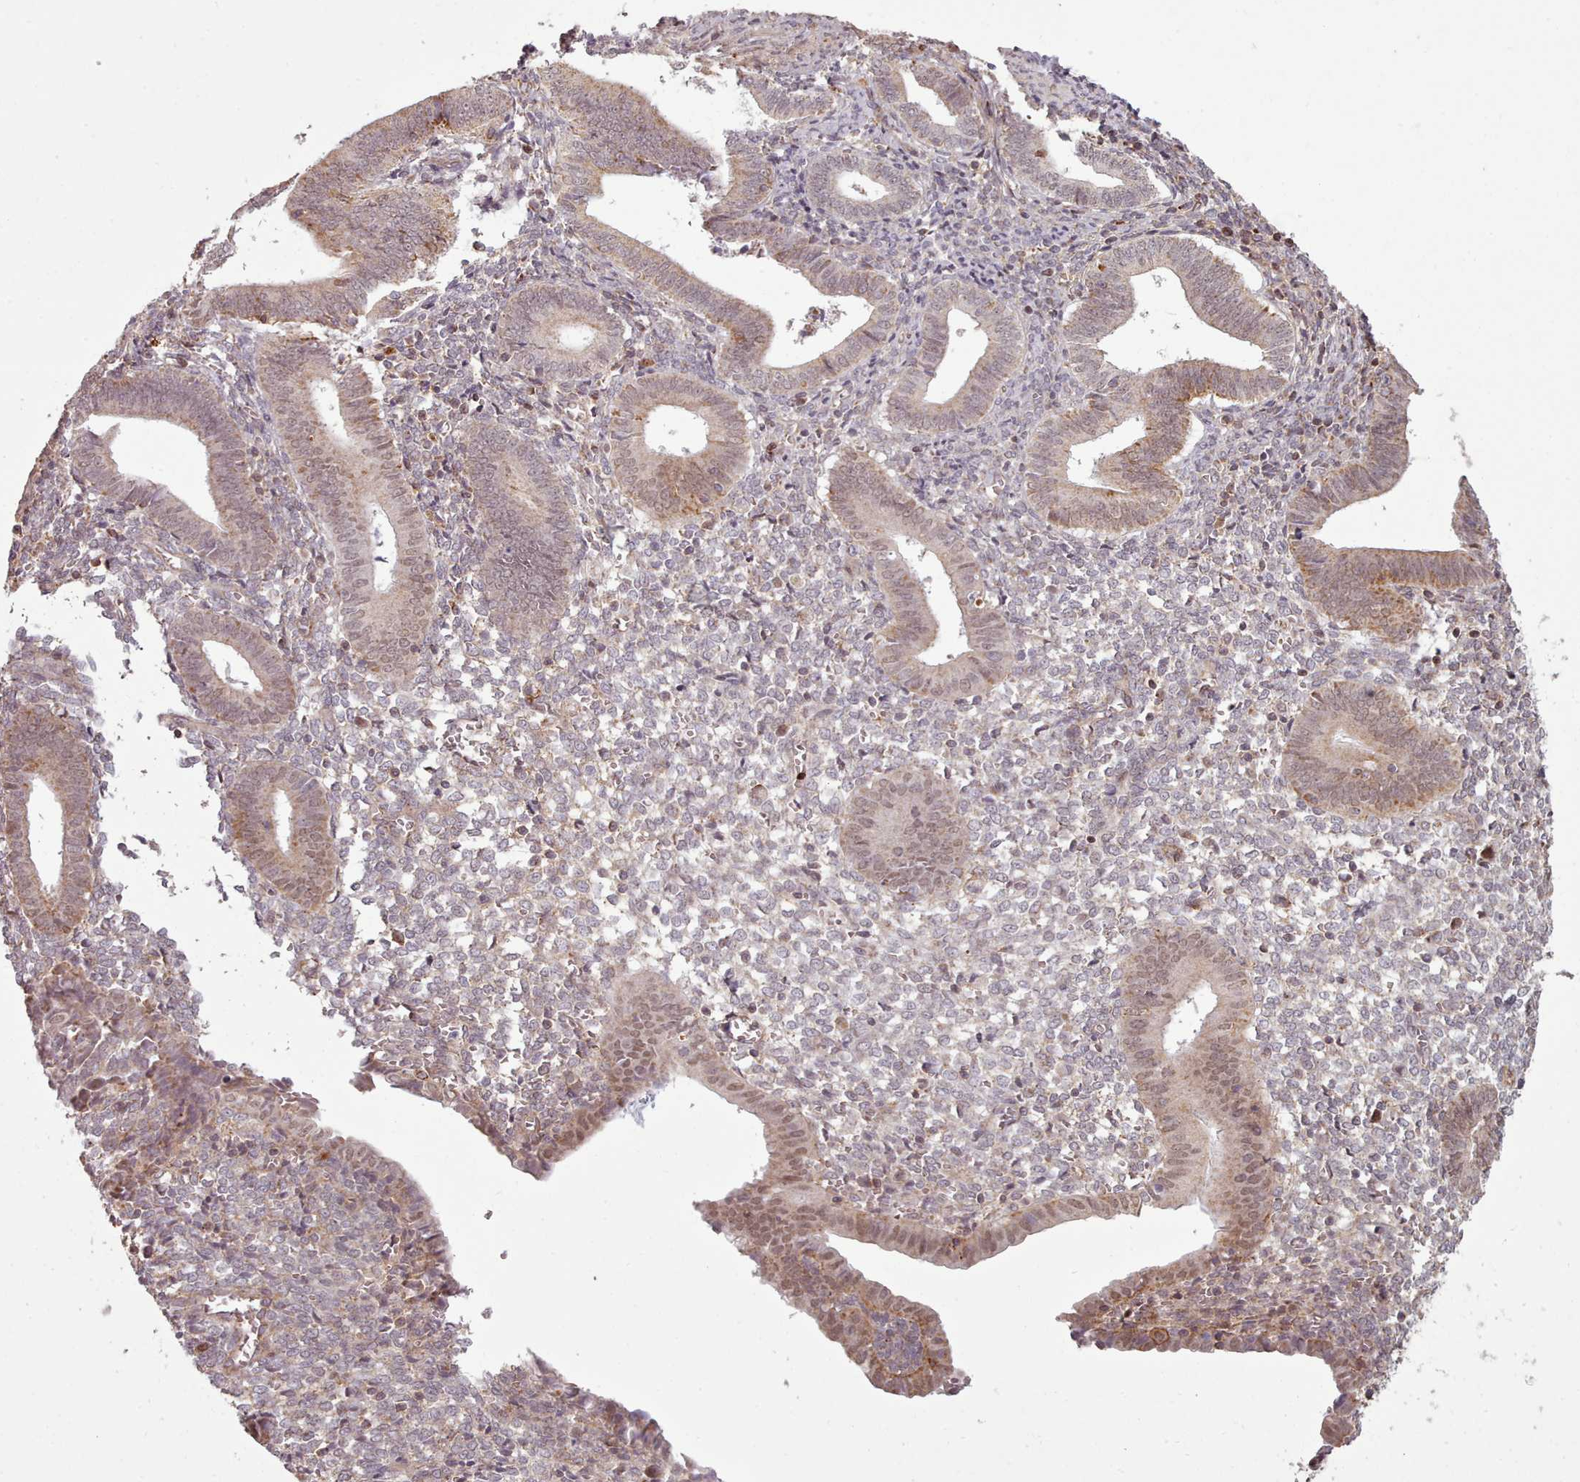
{"staining": {"intensity": "moderate", "quantity": "25%-75%", "location": "nuclear"}, "tissue": "endometrium", "cell_type": "Cells in endometrial stroma", "image_type": "normal", "snomed": [{"axis": "morphology", "description": "Normal tissue, NOS"}, {"axis": "topography", "description": "Other"}, {"axis": "topography", "description": "Endometrium"}], "caption": "Moderate nuclear protein positivity is seen in approximately 25%-75% of cells in endometrial stroma in endometrium. The protein is shown in brown color, while the nuclei are stained blue.", "gene": "ZMYM4", "patient": {"sex": "female", "age": 44}}